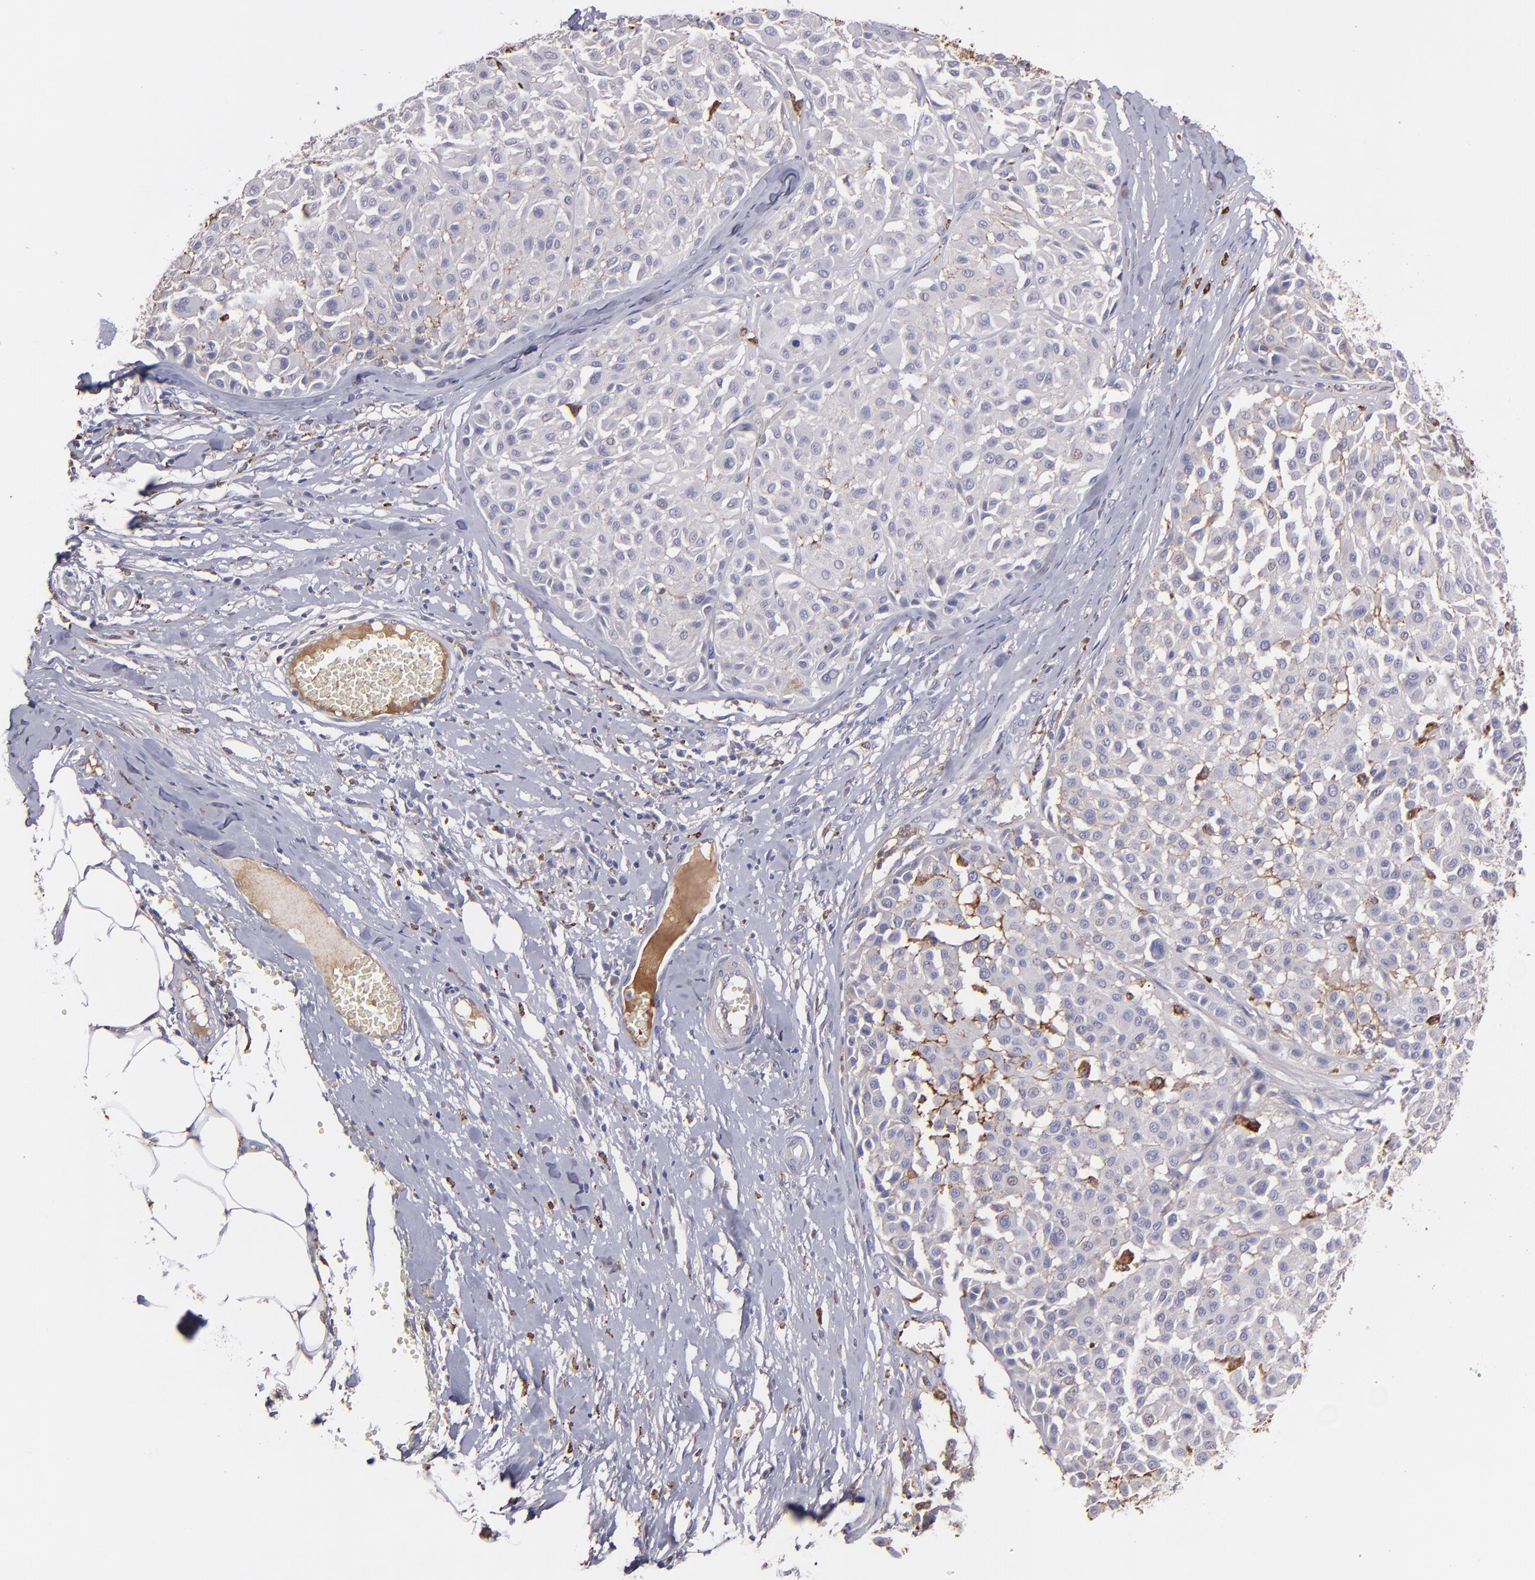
{"staining": {"intensity": "negative", "quantity": "none", "location": "none"}, "tissue": "melanoma", "cell_type": "Tumor cells", "image_type": "cancer", "snomed": [{"axis": "morphology", "description": "Malignant melanoma, Metastatic site"}, {"axis": "topography", "description": "Soft tissue"}], "caption": "The histopathology image displays no significant expression in tumor cells of melanoma.", "gene": "C1QA", "patient": {"sex": "male", "age": 41}}